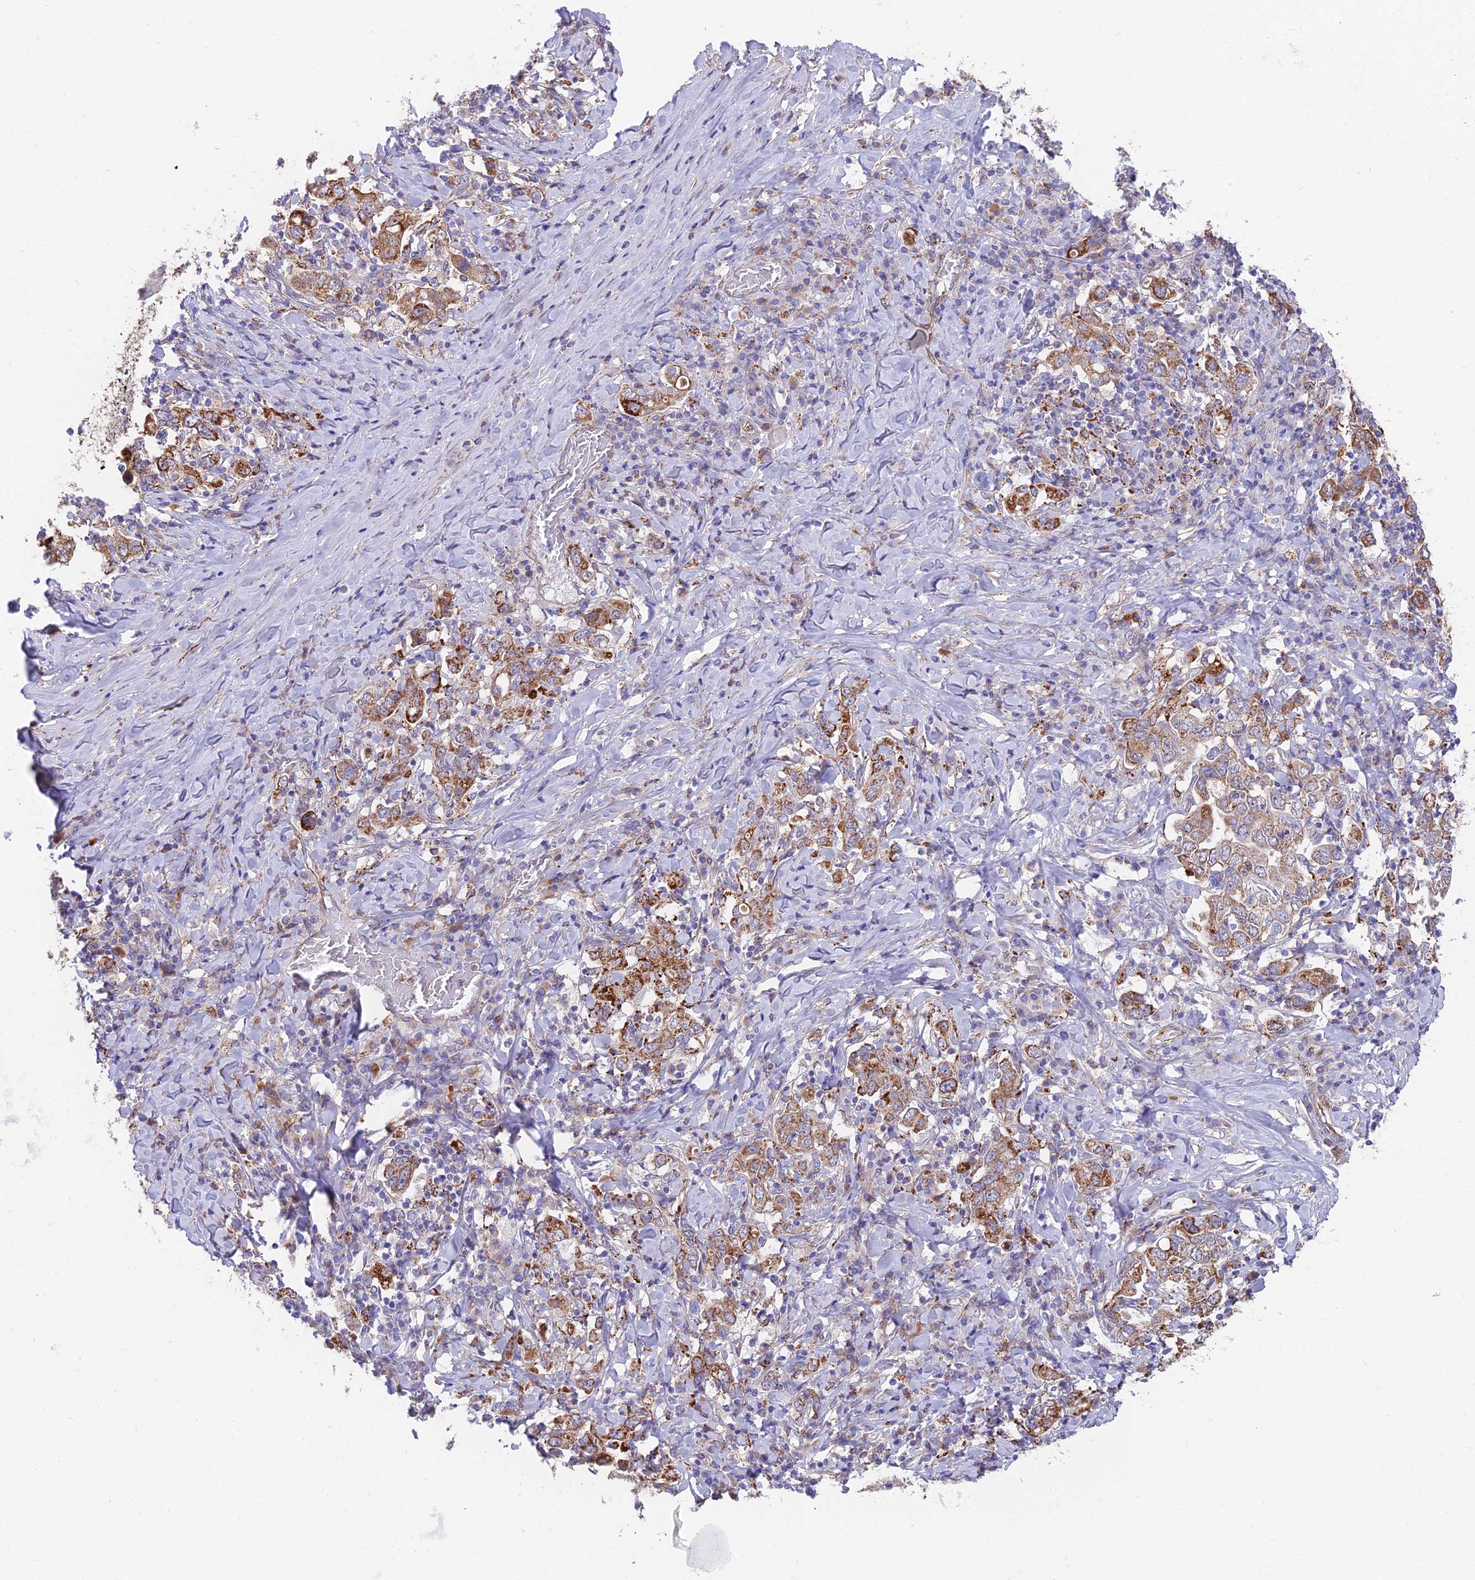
{"staining": {"intensity": "moderate", "quantity": ">75%", "location": "cytoplasmic/membranous"}, "tissue": "stomach cancer", "cell_type": "Tumor cells", "image_type": "cancer", "snomed": [{"axis": "morphology", "description": "Adenocarcinoma, NOS"}, {"axis": "topography", "description": "Stomach, upper"}], "caption": "Protein staining displays moderate cytoplasmic/membranous staining in about >75% of tumor cells in stomach adenocarcinoma. (Brightfield microscopy of DAB IHC at high magnification).", "gene": "TIGD6", "patient": {"sex": "male", "age": 62}}